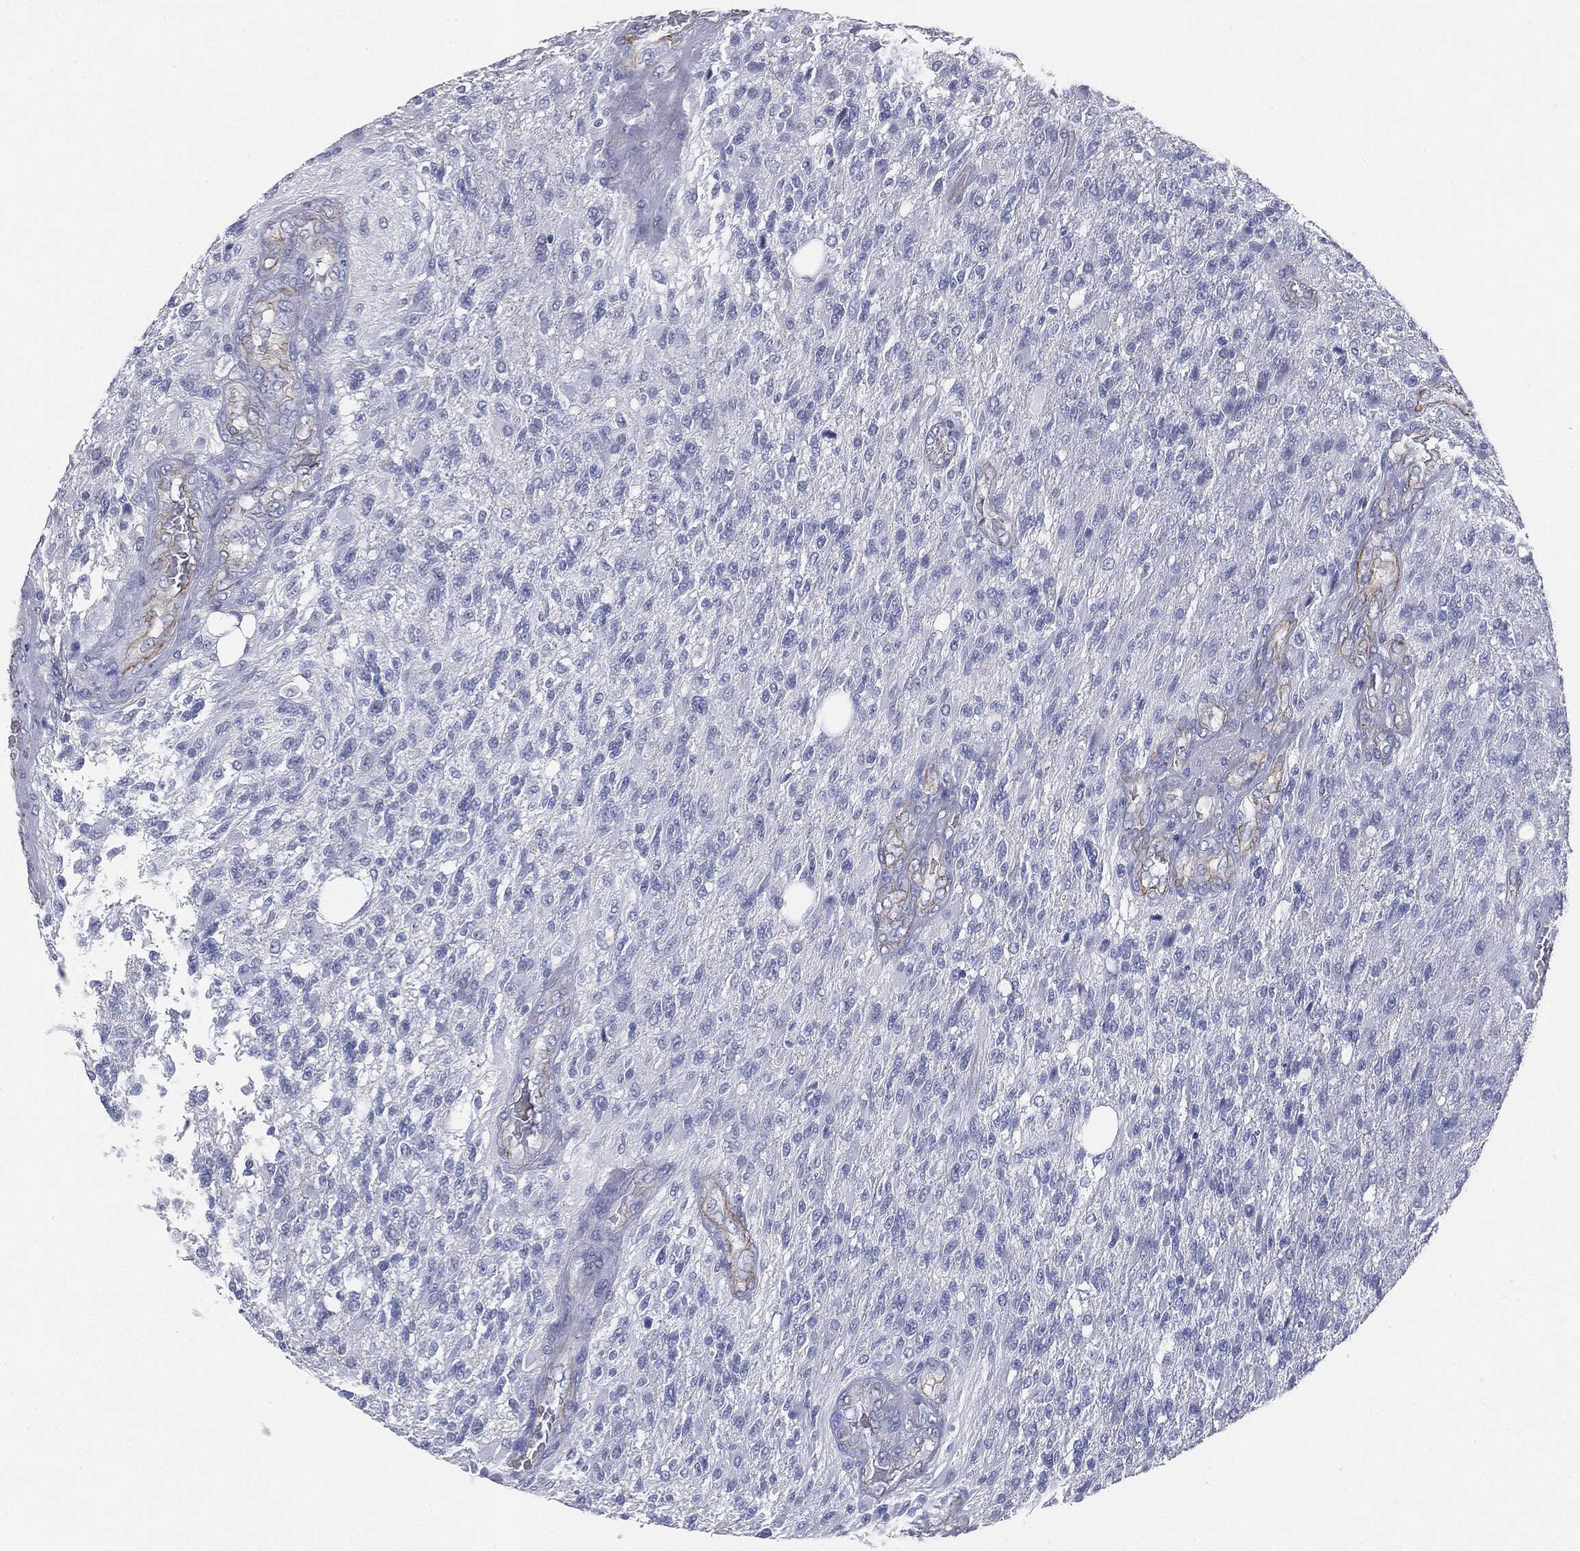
{"staining": {"intensity": "negative", "quantity": "none", "location": "none"}, "tissue": "glioma", "cell_type": "Tumor cells", "image_type": "cancer", "snomed": [{"axis": "morphology", "description": "Glioma, malignant, High grade"}, {"axis": "topography", "description": "Brain"}], "caption": "This photomicrograph is of high-grade glioma (malignant) stained with immunohistochemistry (IHC) to label a protein in brown with the nuclei are counter-stained blue. There is no expression in tumor cells.", "gene": "MUC5AC", "patient": {"sex": "male", "age": 56}}